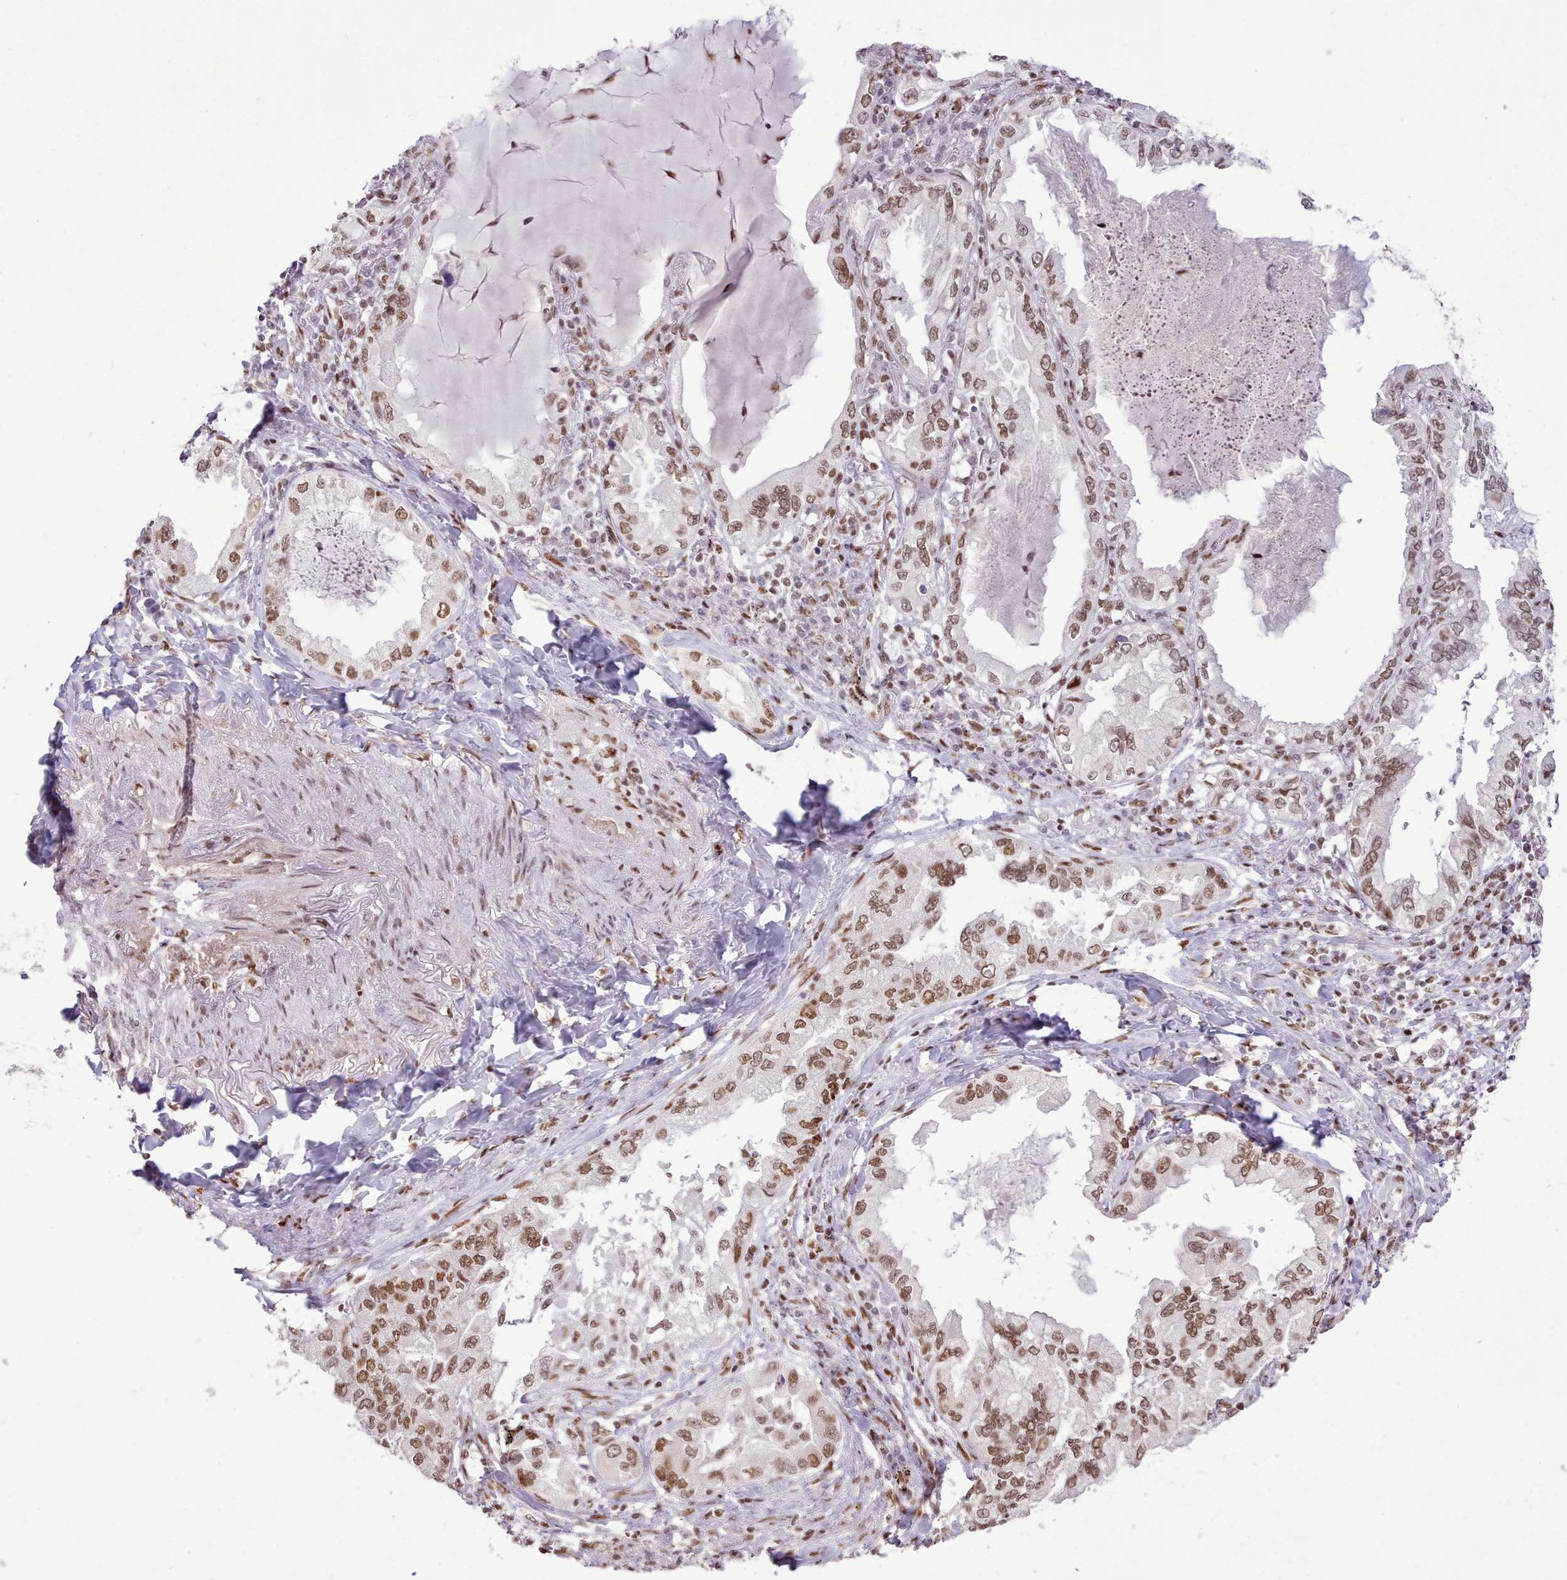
{"staining": {"intensity": "moderate", "quantity": ">75%", "location": "nuclear"}, "tissue": "lung cancer", "cell_type": "Tumor cells", "image_type": "cancer", "snomed": [{"axis": "morphology", "description": "Adenocarcinoma, NOS"}, {"axis": "topography", "description": "Lung"}], "caption": "Protein analysis of lung cancer (adenocarcinoma) tissue exhibits moderate nuclear expression in about >75% of tumor cells.", "gene": "TAF15", "patient": {"sex": "female", "age": 69}}